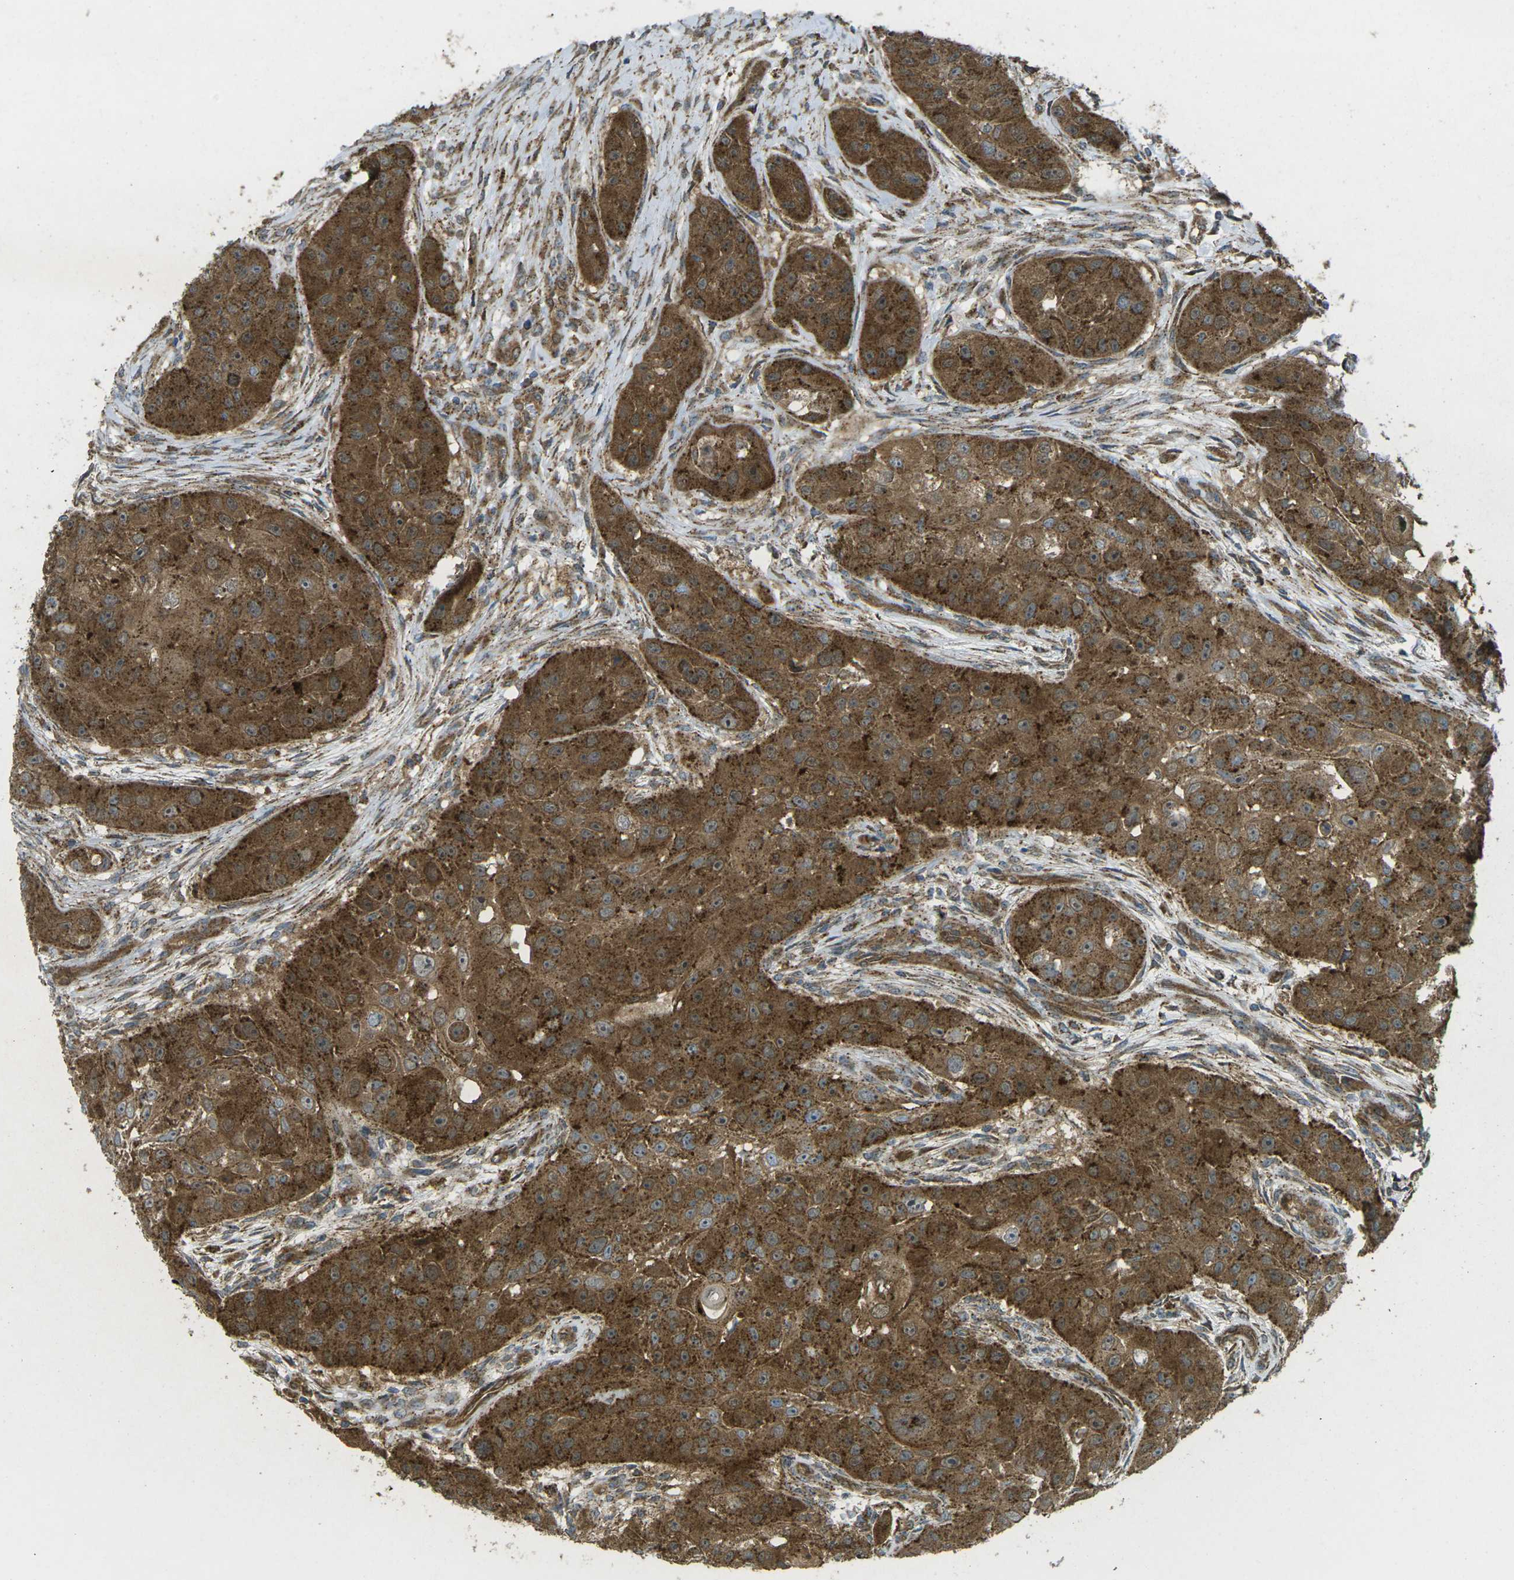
{"staining": {"intensity": "strong", "quantity": ">75%", "location": "cytoplasmic/membranous"}, "tissue": "head and neck cancer", "cell_type": "Tumor cells", "image_type": "cancer", "snomed": [{"axis": "morphology", "description": "Normal tissue, NOS"}, {"axis": "morphology", "description": "Squamous cell carcinoma, NOS"}, {"axis": "topography", "description": "Skeletal muscle"}, {"axis": "topography", "description": "Head-Neck"}], "caption": "The image displays a brown stain indicating the presence of a protein in the cytoplasmic/membranous of tumor cells in head and neck squamous cell carcinoma.", "gene": "CHMP3", "patient": {"sex": "male", "age": 51}}